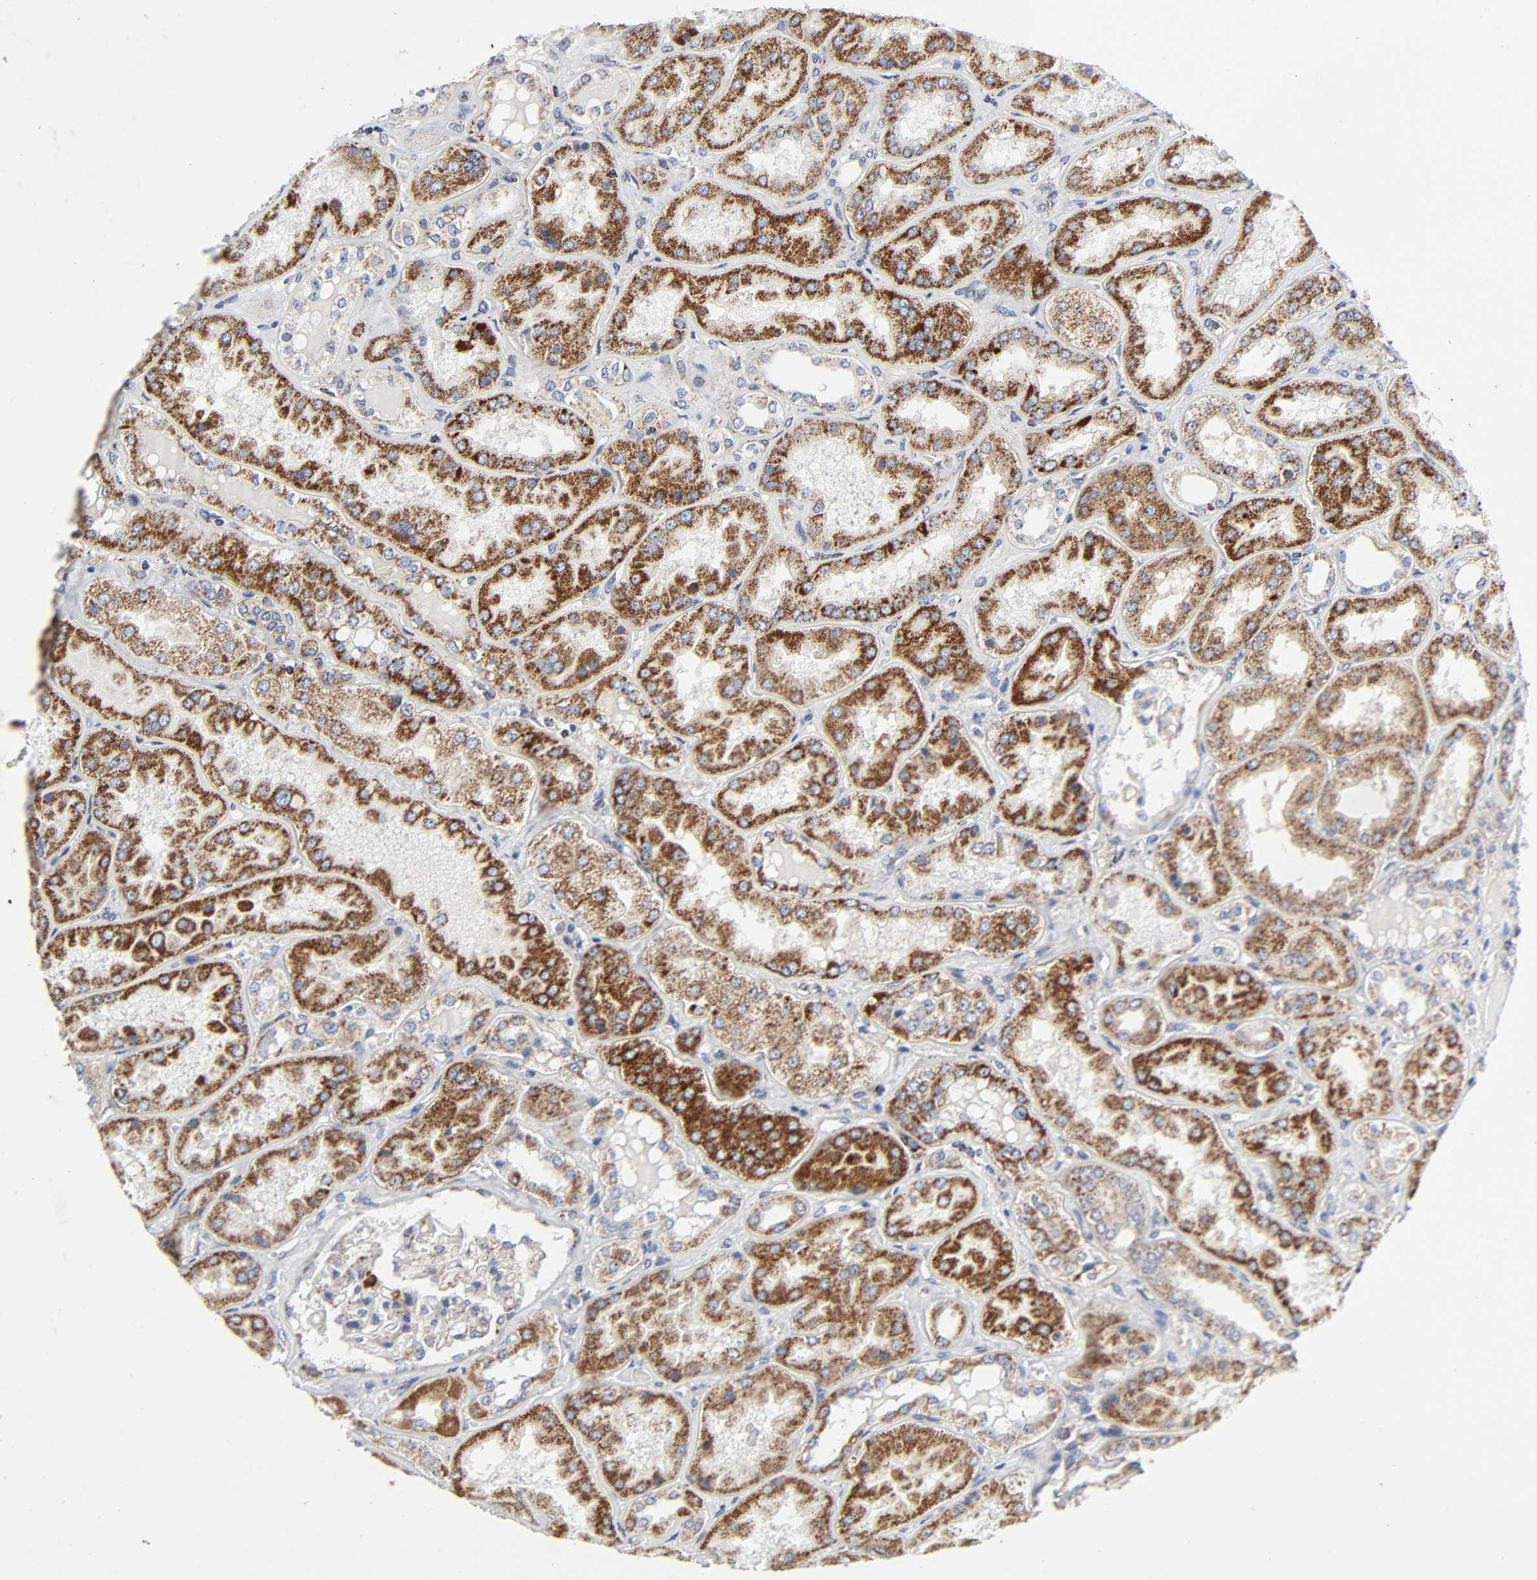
{"staining": {"intensity": "weak", "quantity": "25%-75%", "location": "cytoplasmic/membranous"}, "tissue": "kidney", "cell_type": "Cells in glomeruli", "image_type": "normal", "snomed": [{"axis": "morphology", "description": "Normal tissue, NOS"}, {"axis": "topography", "description": "Kidney"}], "caption": "DAB immunohistochemical staining of normal kidney reveals weak cytoplasmic/membranous protein expression in about 25%-75% of cells in glomeruli.", "gene": "AOPEP", "patient": {"sex": "female", "age": 56}}